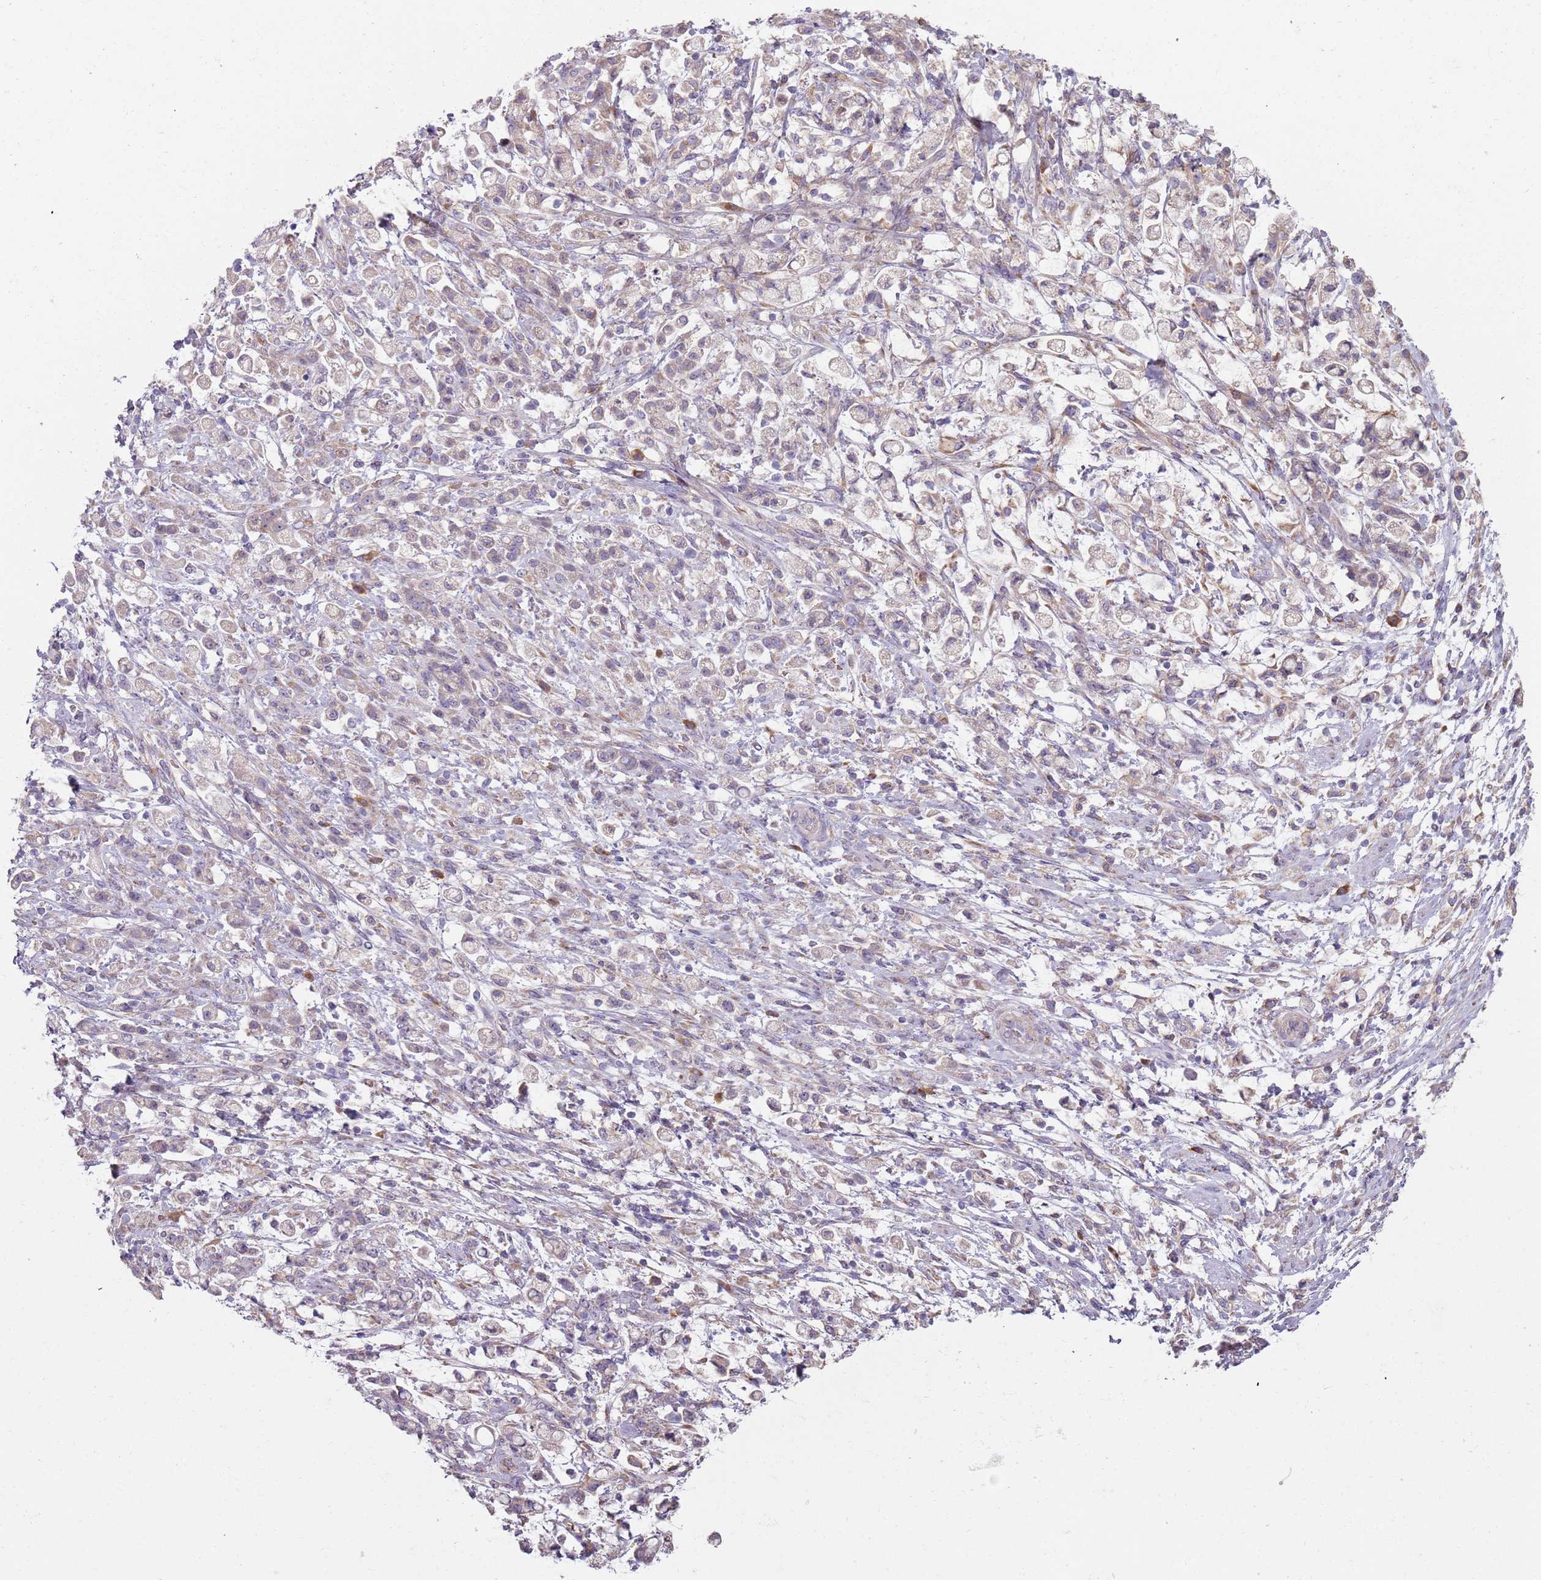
{"staining": {"intensity": "negative", "quantity": "none", "location": "none"}, "tissue": "stomach cancer", "cell_type": "Tumor cells", "image_type": "cancer", "snomed": [{"axis": "morphology", "description": "Adenocarcinoma, NOS"}, {"axis": "topography", "description": "Stomach"}], "caption": "Immunohistochemistry of stomach cancer displays no positivity in tumor cells. (DAB (3,3'-diaminobenzidine) immunohistochemistry (IHC) visualized using brightfield microscopy, high magnification).", "gene": "SPATA2", "patient": {"sex": "female", "age": 60}}